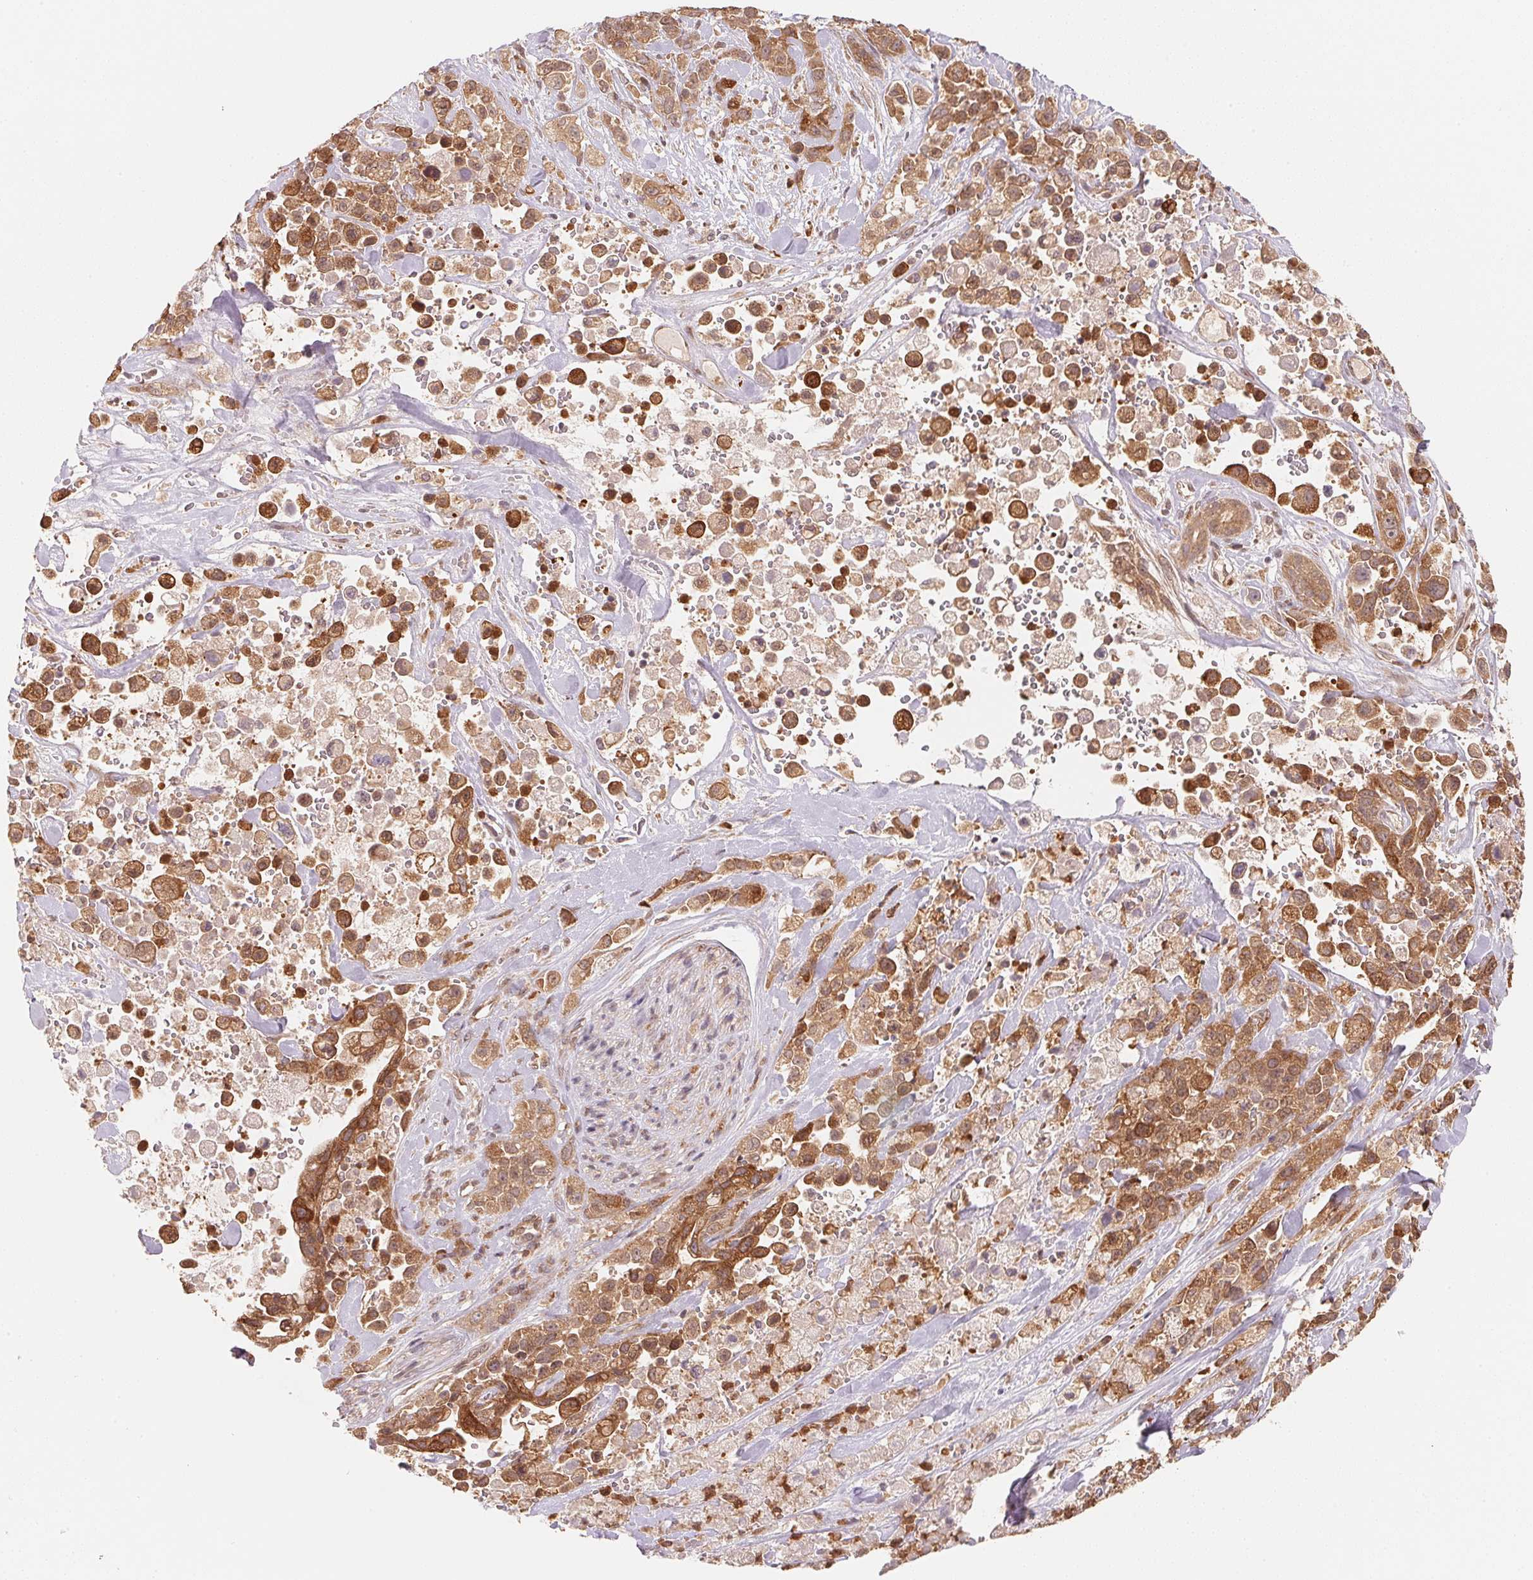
{"staining": {"intensity": "moderate", "quantity": ">75%", "location": "cytoplasmic/membranous,nuclear"}, "tissue": "pancreatic cancer", "cell_type": "Tumor cells", "image_type": "cancer", "snomed": [{"axis": "morphology", "description": "Adenocarcinoma, NOS"}, {"axis": "topography", "description": "Pancreas"}], "caption": "Immunohistochemical staining of adenocarcinoma (pancreatic) shows moderate cytoplasmic/membranous and nuclear protein expression in approximately >75% of tumor cells.", "gene": "CCDC102B", "patient": {"sex": "male", "age": 44}}